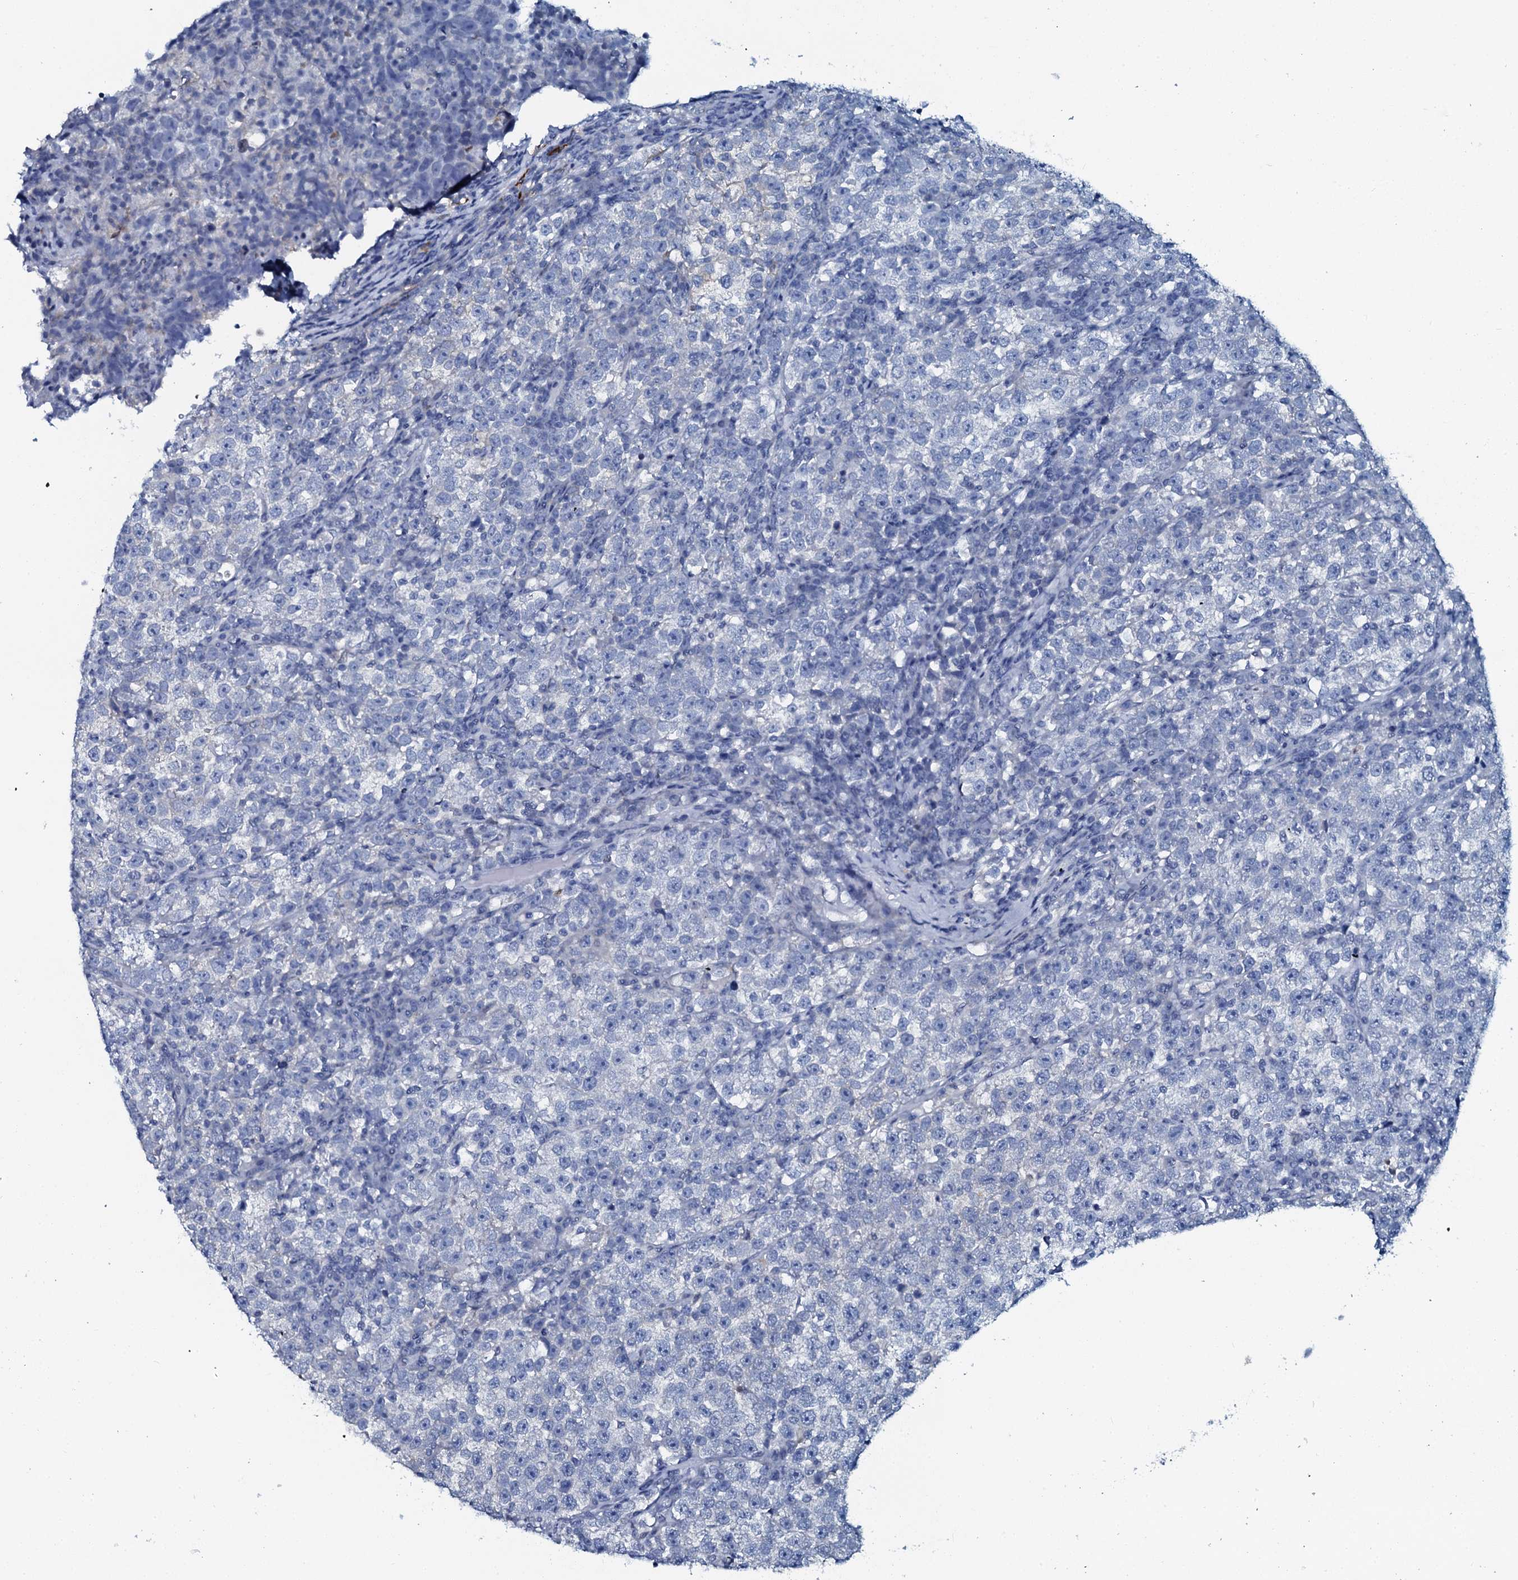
{"staining": {"intensity": "negative", "quantity": "none", "location": "none"}, "tissue": "testis cancer", "cell_type": "Tumor cells", "image_type": "cancer", "snomed": [{"axis": "morphology", "description": "Normal tissue, NOS"}, {"axis": "morphology", "description": "Seminoma, NOS"}, {"axis": "topography", "description": "Testis"}], "caption": "Tumor cells are negative for protein expression in human seminoma (testis).", "gene": "SLC4A7", "patient": {"sex": "male", "age": 43}}